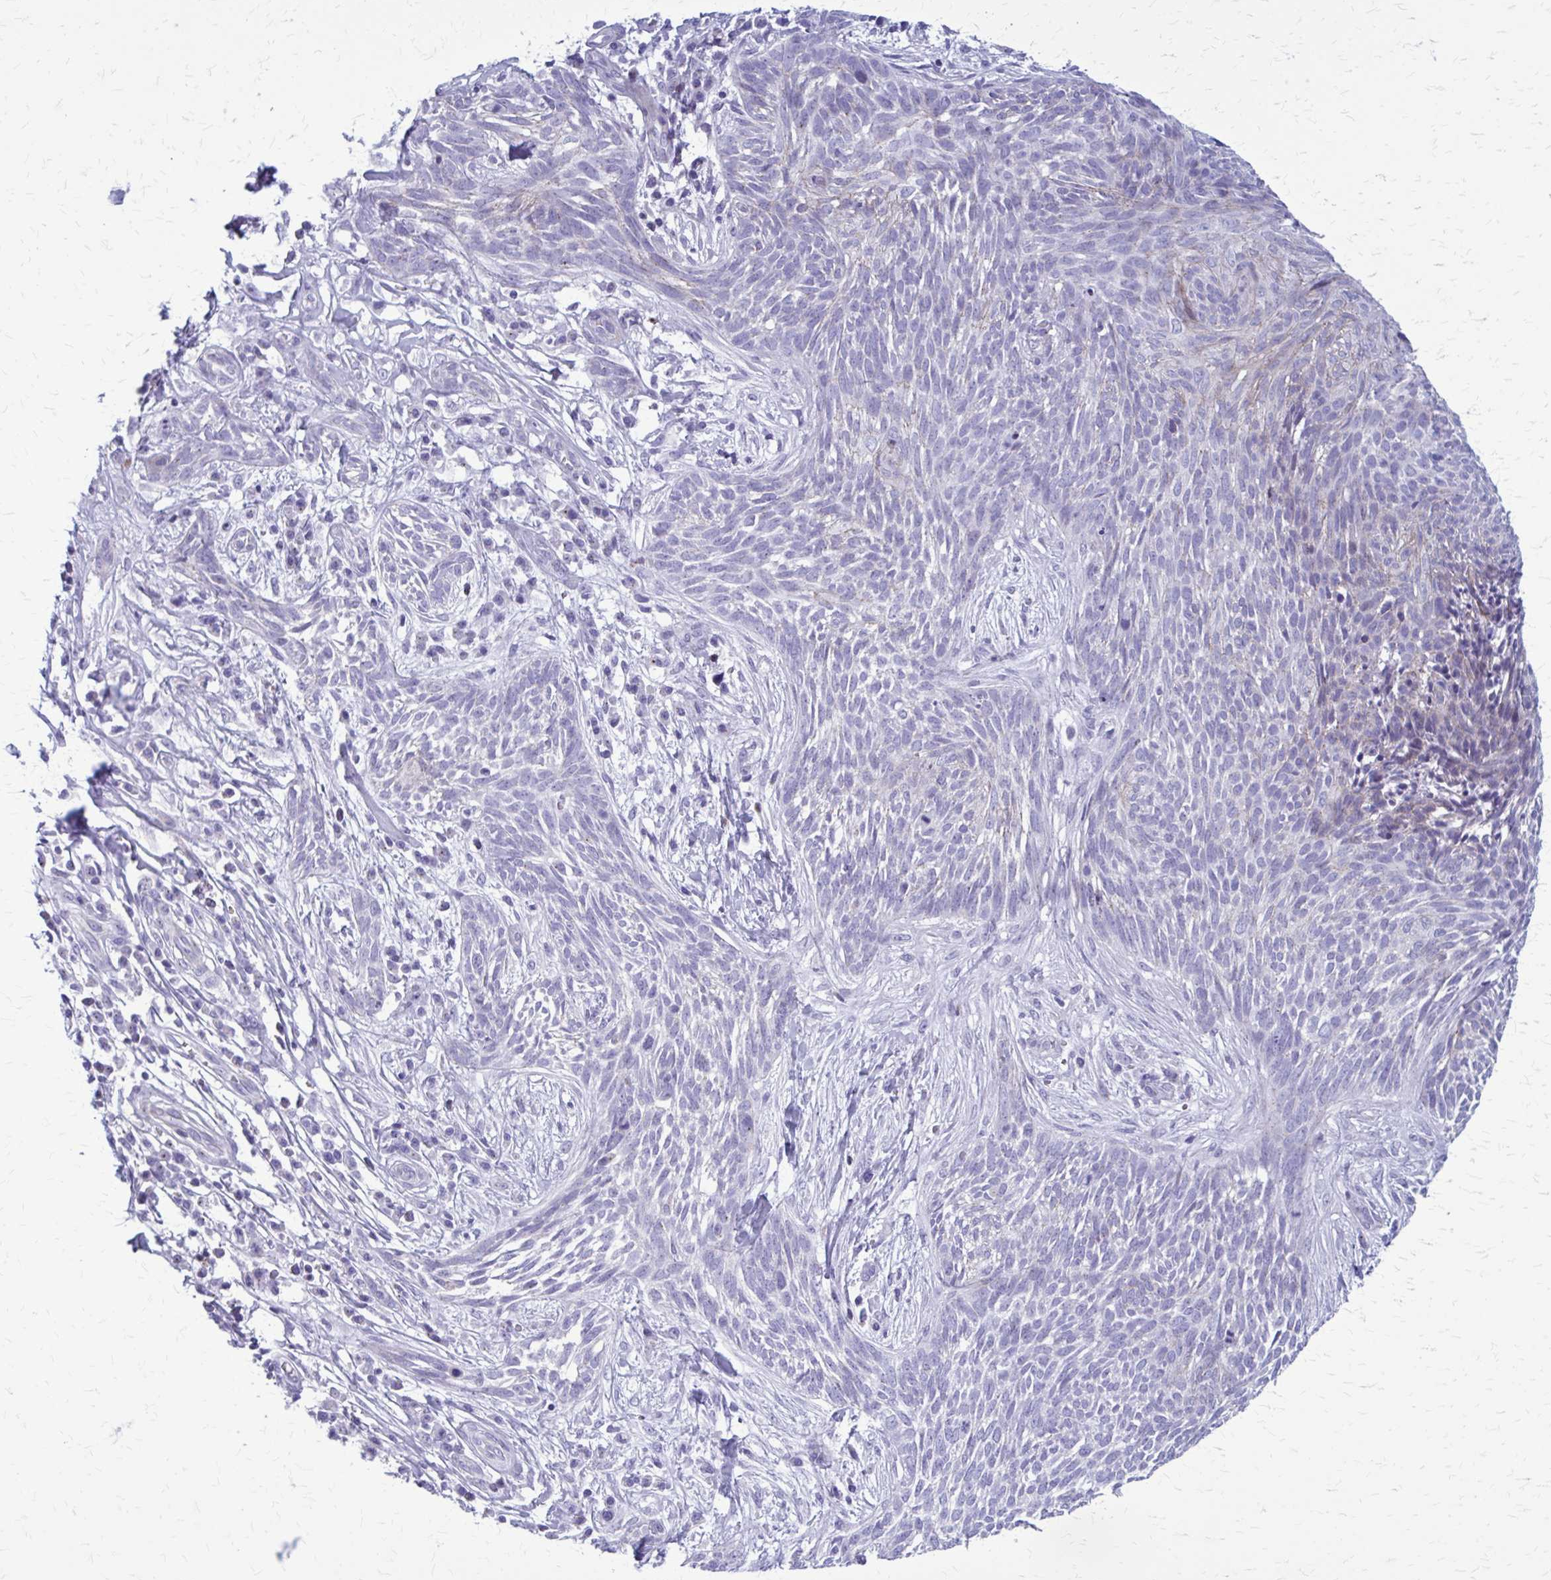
{"staining": {"intensity": "negative", "quantity": "none", "location": "none"}, "tissue": "skin cancer", "cell_type": "Tumor cells", "image_type": "cancer", "snomed": [{"axis": "morphology", "description": "Basal cell carcinoma"}, {"axis": "topography", "description": "Skin"}, {"axis": "topography", "description": "Skin, foot"}], "caption": "Skin basal cell carcinoma stained for a protein using immunohistochemistry (IHC) reveals no staining tumor cells.", "gene": "PEDS1", "patient": {"sex": "female", "age": 86}}